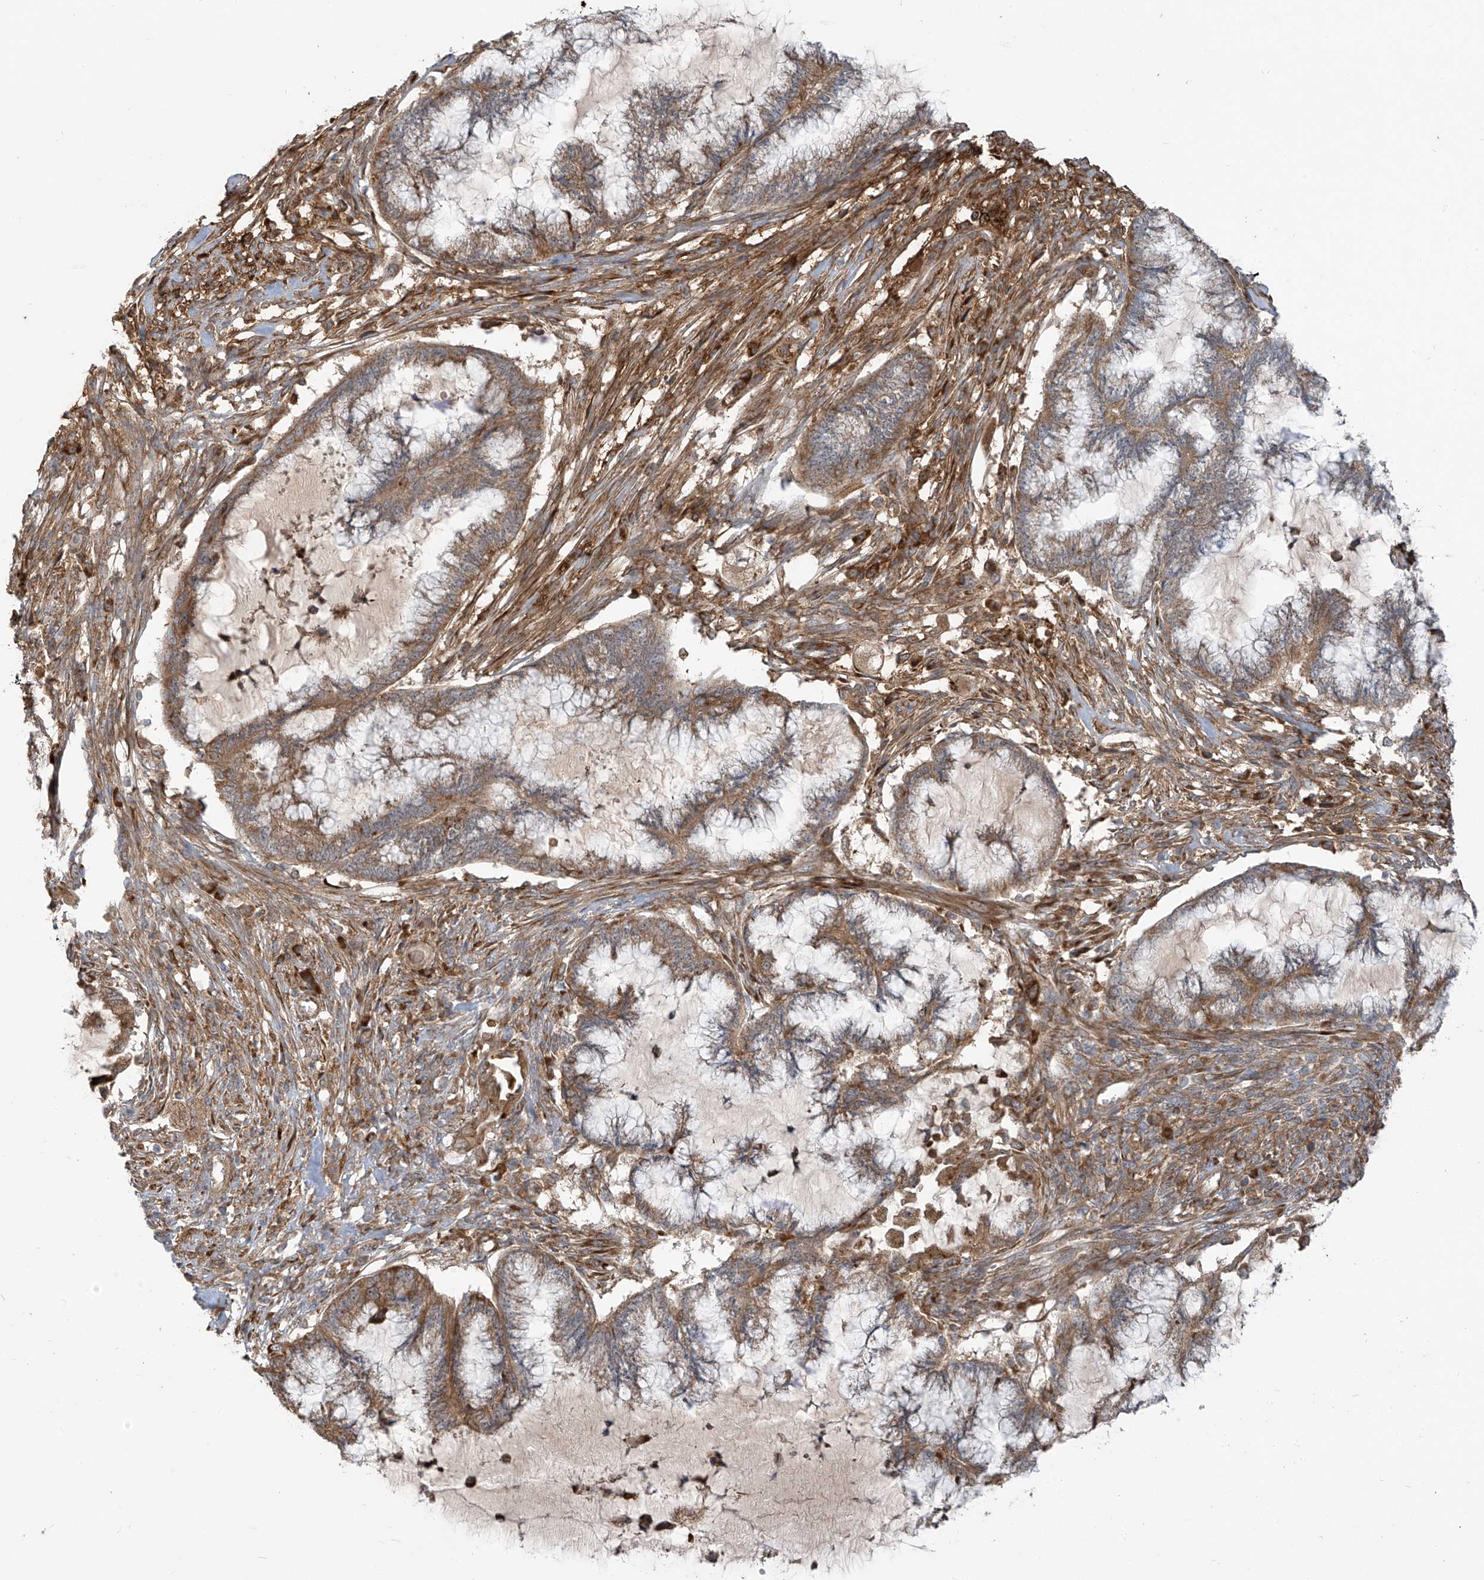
{"staining": {"intensity": "moderate", "quantity": ">75%", "location": "cytoplasmic/membranous"}, "tissue": "endometrial cancer", "cell_type": "Tumor cells", "image_type": "cancer", "snomed": [{"axis": "morphology", "description": "Adenocarcinoma, NOS"}, {"axis": "topography", "description": "Endometrium"}], "caption": "IHC image of human endometrial cancer stained for a protein (brown), which reveals medium levels of moderate cytoplasmic/membranous staining in about >75% of tumor cells.", "gene": "KATNIP", "patient": {"sex": "female", "age": 86}}